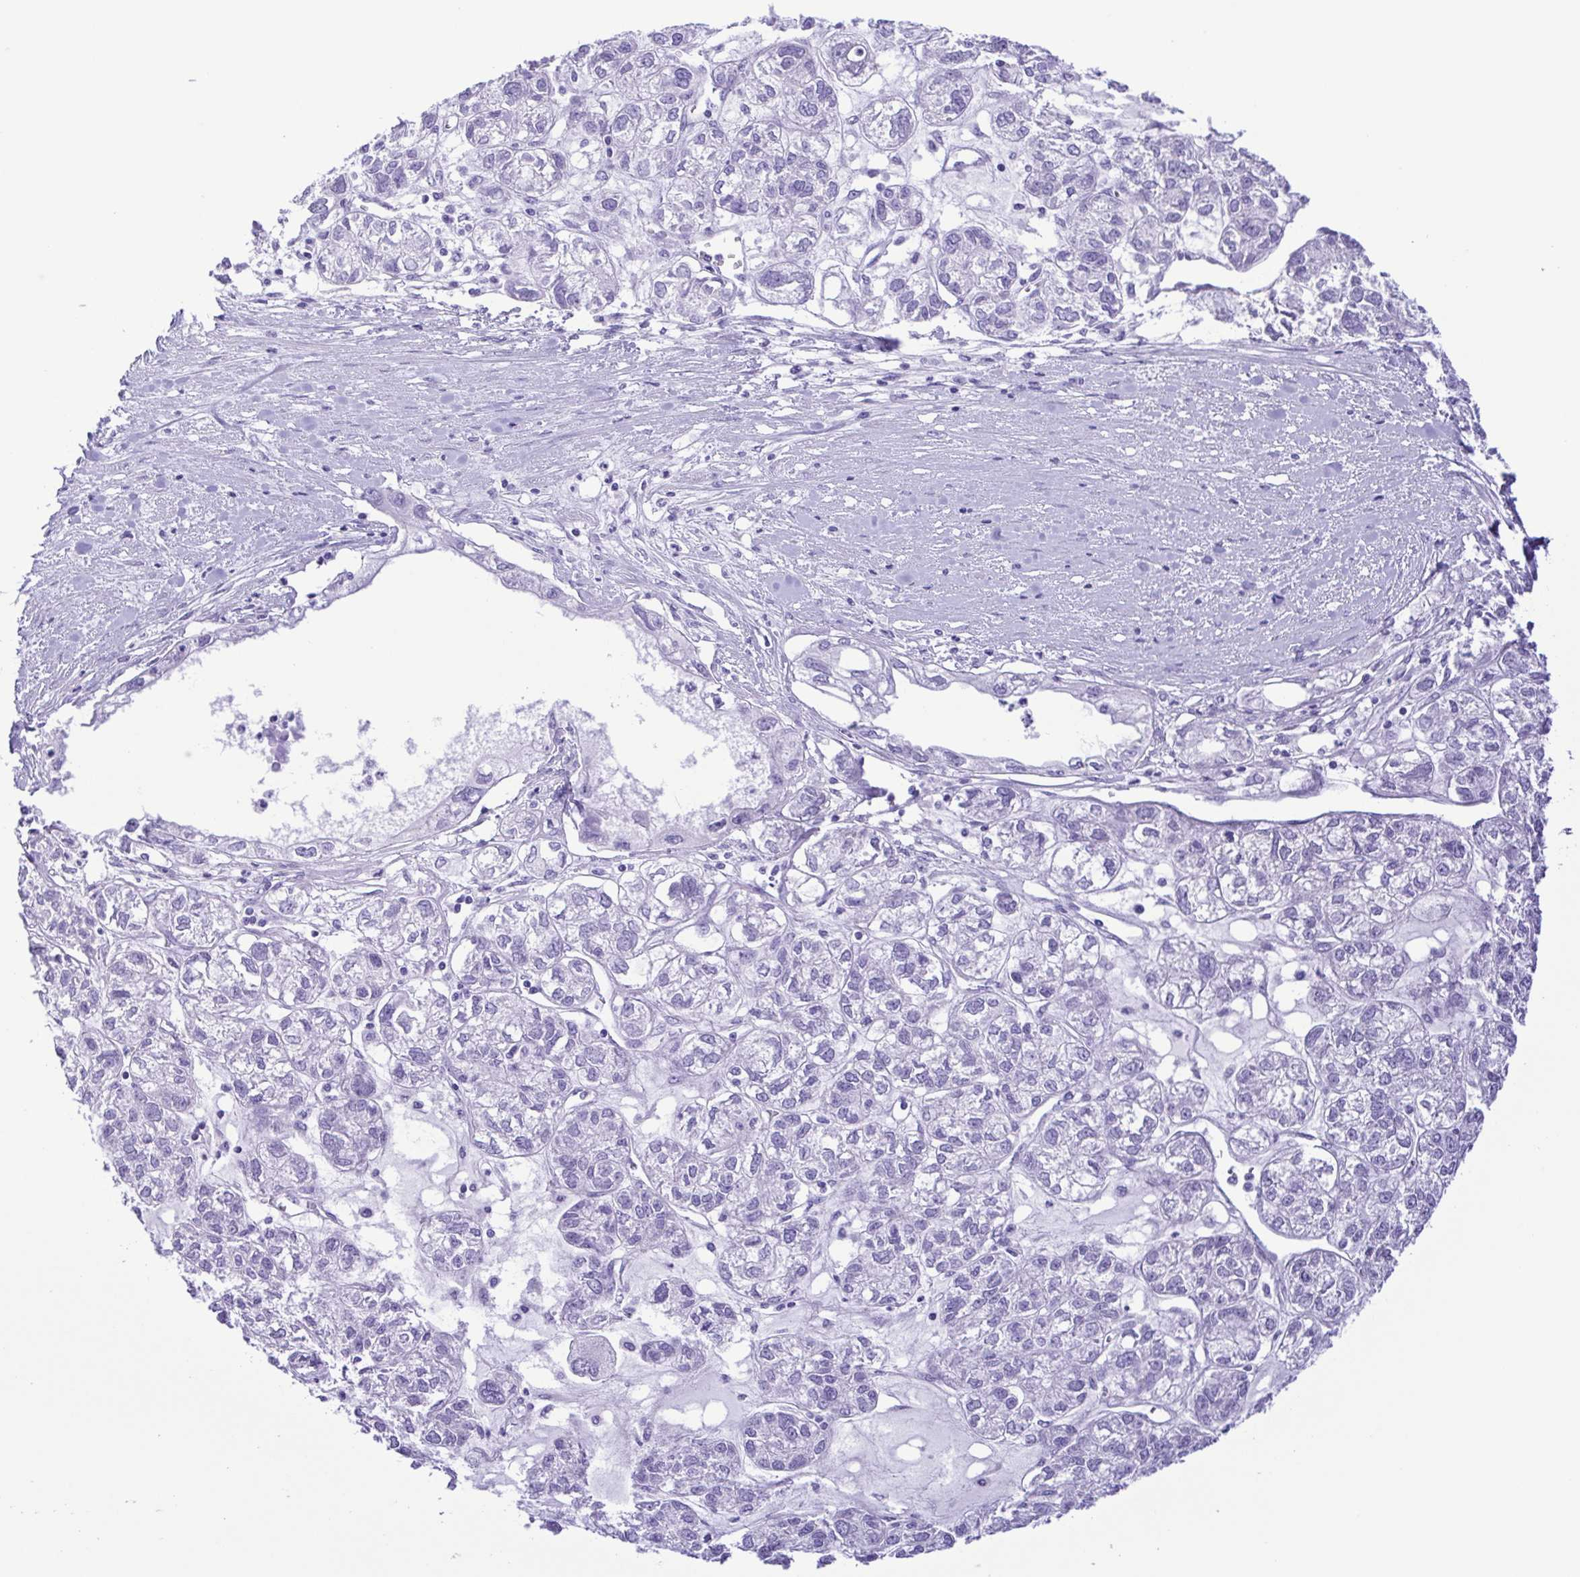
{"staining": {"intensity": "negative", "quantity": "none", "location": "none"}, "tissue": "ovarian cancer", "cell_type": "Tumor cells", "image_type": "cancer", "snomed": [{"axis": "morphology", "description": "Carcinoma, endometroid"}, {"axis": "topography", "description": "Ovary"}], "caption": "IHC of endometroid carcinoma (ovarian) displays no expression in tumor cells.", "gene": "PAK3", "patient": {"sex": "female", "age": 64}}